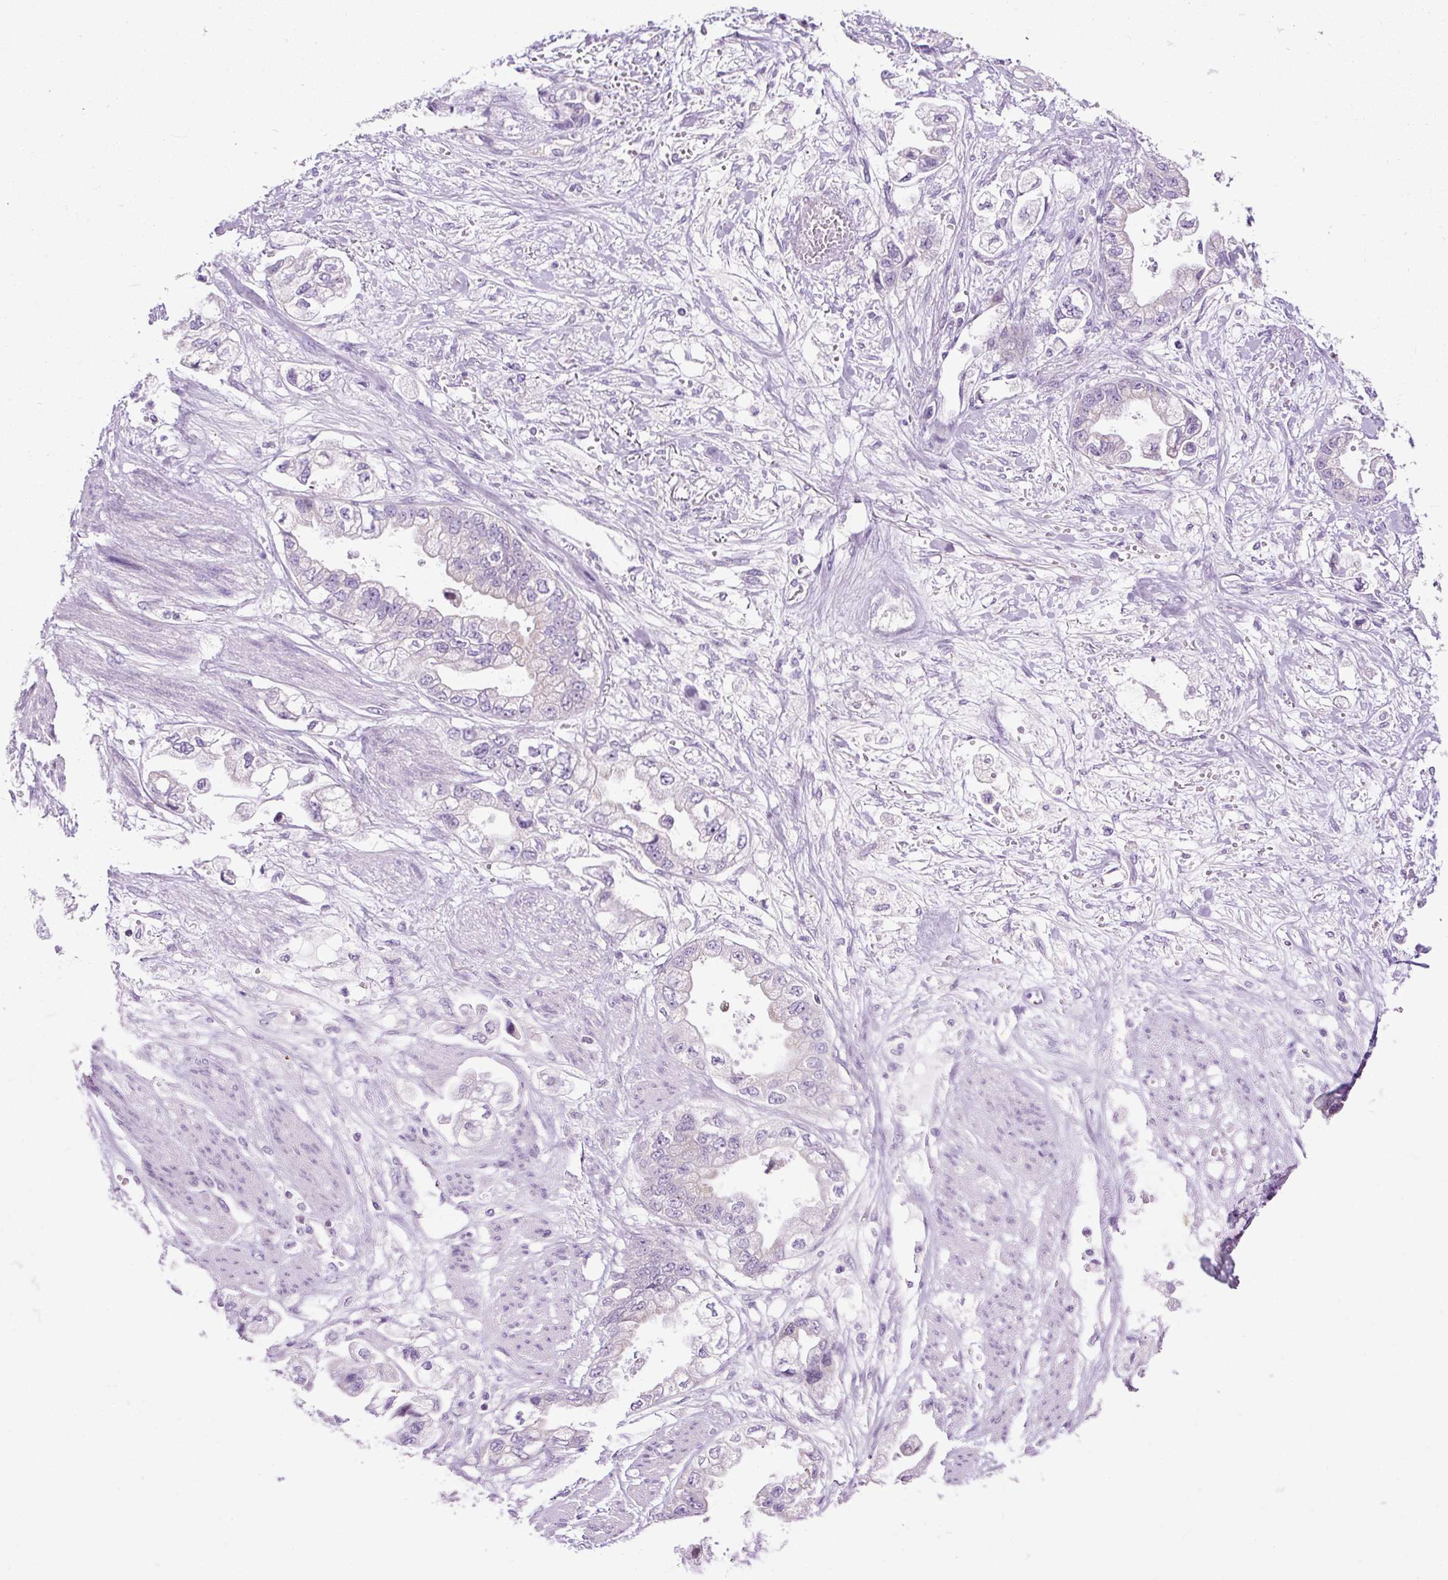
{"staining": {"intensity": "negative", "quantity": "none", "location": "none"}, "tissue": "stomach cancer", "cell_type": "Tumor cells", "image_type": "cancer", "snomed": [{"axis": "morphology", "description": "Adenocarcinoma, NOS"}, {"axis": "topography", "description": "Stomach"}], "caption": "DAB immunohistochemical staining of human stomach cancer (adenocarcinoma) displays no significant expression in tumor cells.", "gene": "FMC1", "patient": {"sex": "male", "age": 62}}